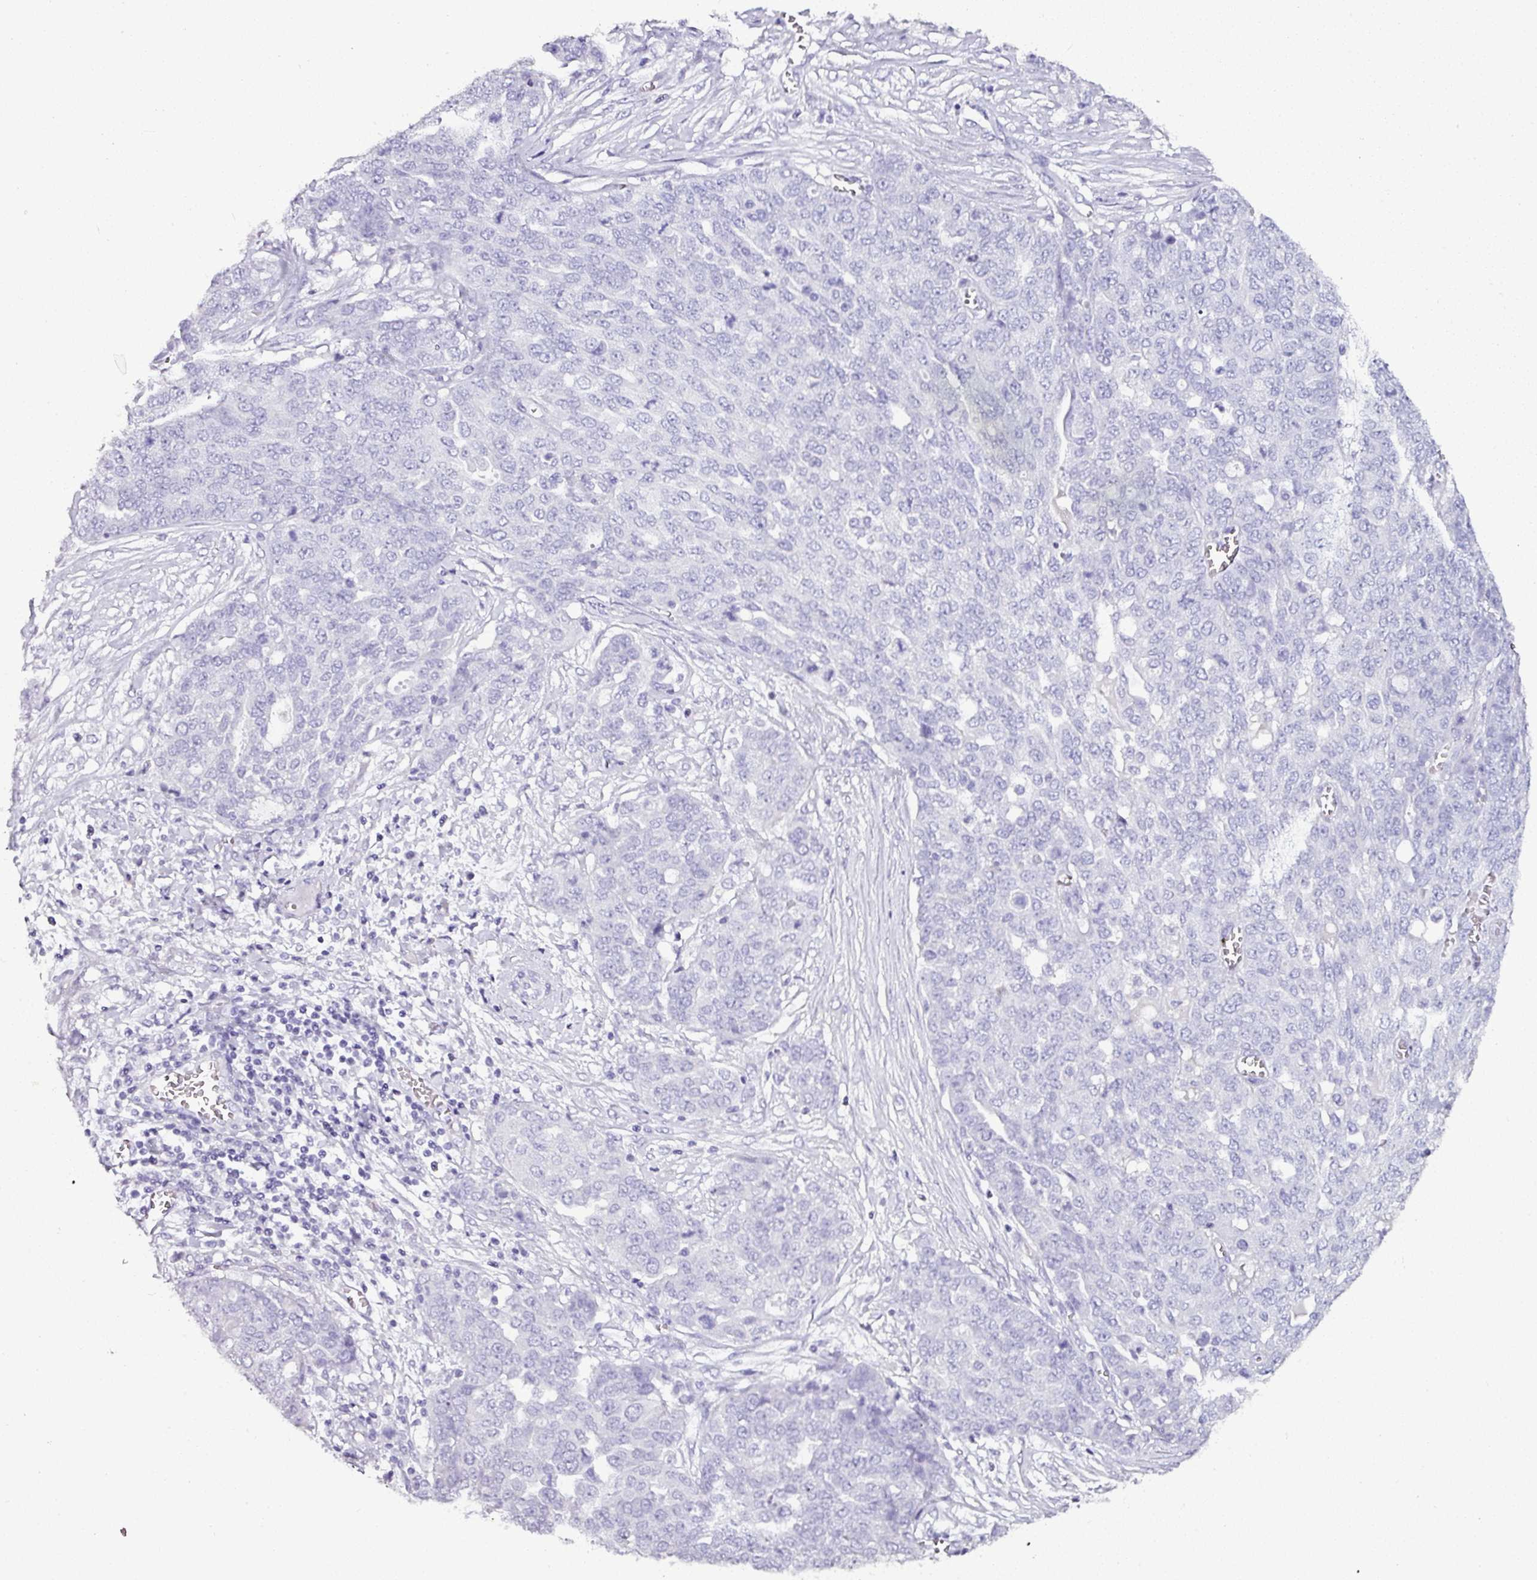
{"staining": {"intensity": "negative", "quantity": "none", "location": "none"}, "tissue": "ovarian cancer", "cell_type": "Tumor cells", "image_type": "cancer", "snomed": [{"axis": "morphology", "description": "Cystadenocarcinoma, serous, NOS"}, {"axis": "topography", "description": "Soft tissue"}, {"axis": "topography", "description": "Ovary"}], "caption": "Tumor cells show no significant expression in ovarian serous cystadenocarcinoma.", "gene": "NAPSA", "patient": {"sex": "female", "age": 57}}